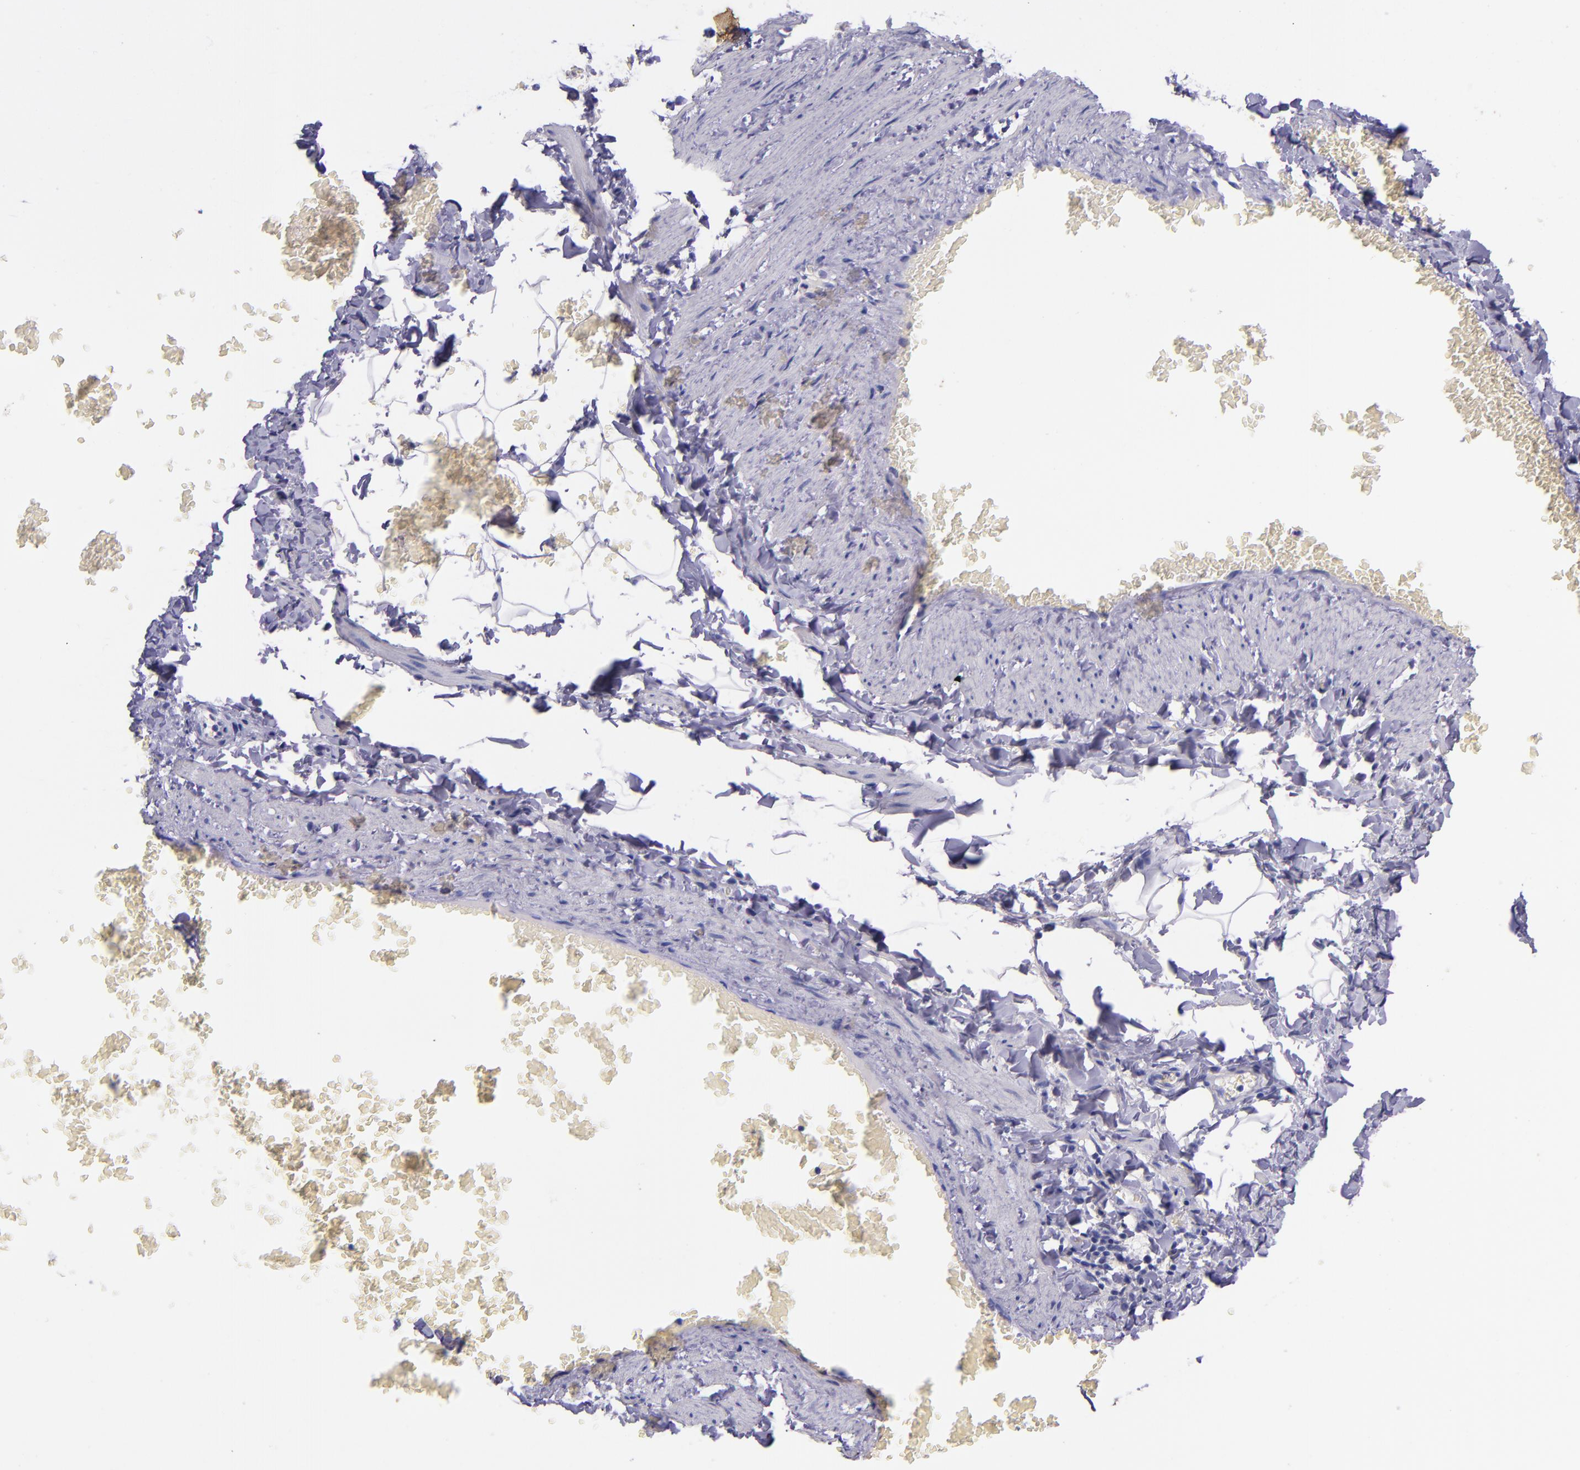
{"staining": {"intensity": "negative", "quantity": "none", "location": "none"}, "tissue": "adipose tissue", "cell_type": "Adipocytes", "image_type": "normal", "snomed": [{"axis": "morphology", "description": "Normal tissue, NOS"}, {"axis": "topography", "description": "Vascular tissue"}], "caption": "An IHC micrograph of benign adipose tissue is shown. There is no staining in adipocytes of adipose tissue.", "gene": "KRT4", "patient": {"sex": "male", "age": 41}}